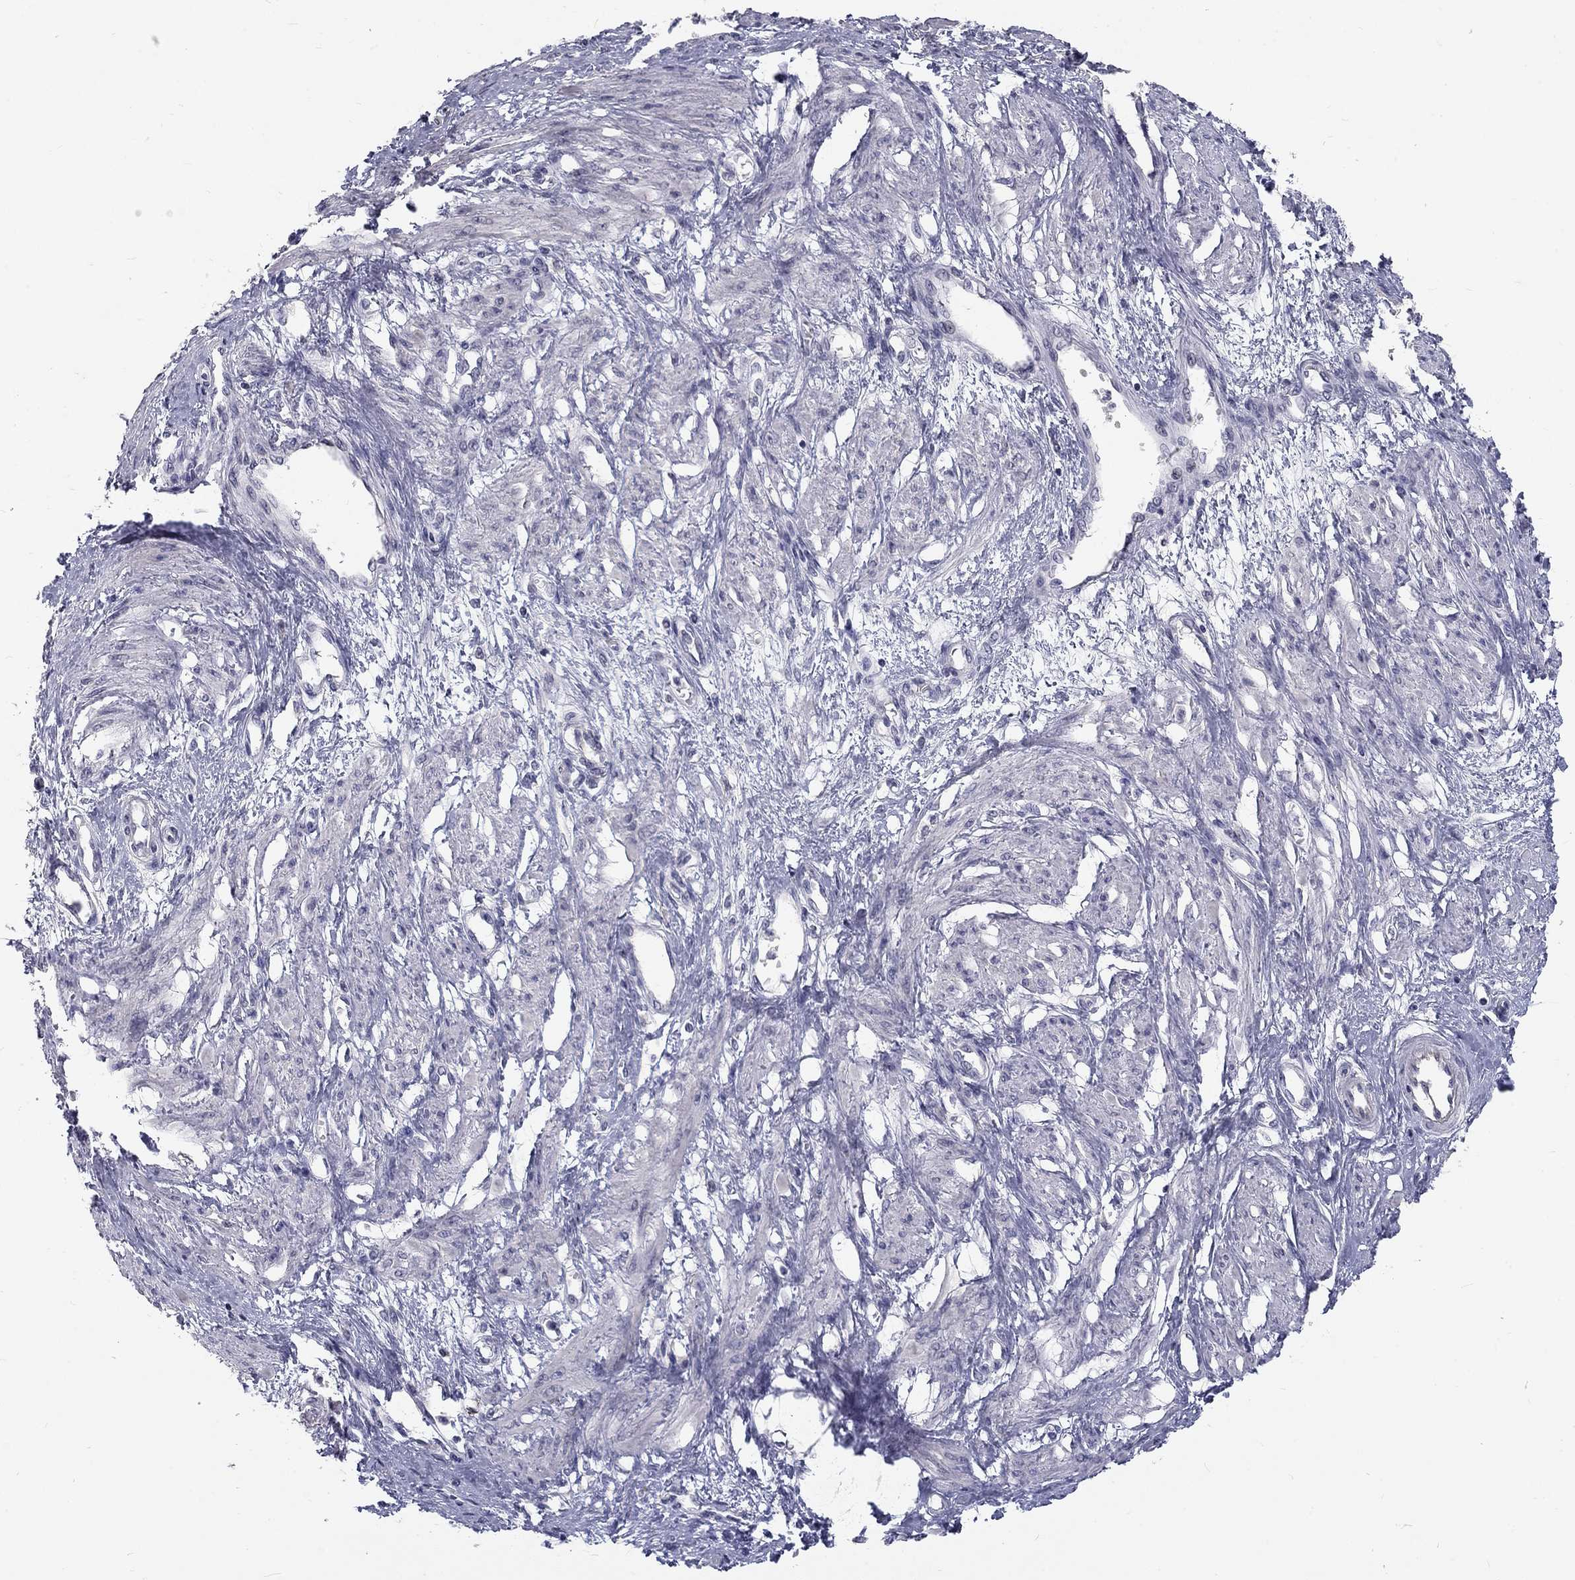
{"staining": {"intensity": "negative", "quantity": "none", "location": "none"}, "tissue": "smooth muscle", "cell_type": "Smooth muscle cells", "image_type": "normal", "snomed": [{"axis": "morphology", "description": "Normal tissue, NOS"}, {"axis": "topography", "description": "Smooth muscle"}, {"axis": "topography", "description": "Uterus"}], "caption": "High magnification brightfield microscopy of unremarkable smooth muscle stained with DAB (3,3'-diaminobenzidine) (brown) and counterstained with hematoxylin (blue): smooth muscle cells show no significant staining. Brightfield microscopy of IHC stained with DAB (brown) and hematoxylin (blue), captured at high magnification.", "gene": "NOS1", "patient": {"sex": "female", "age": 39}}